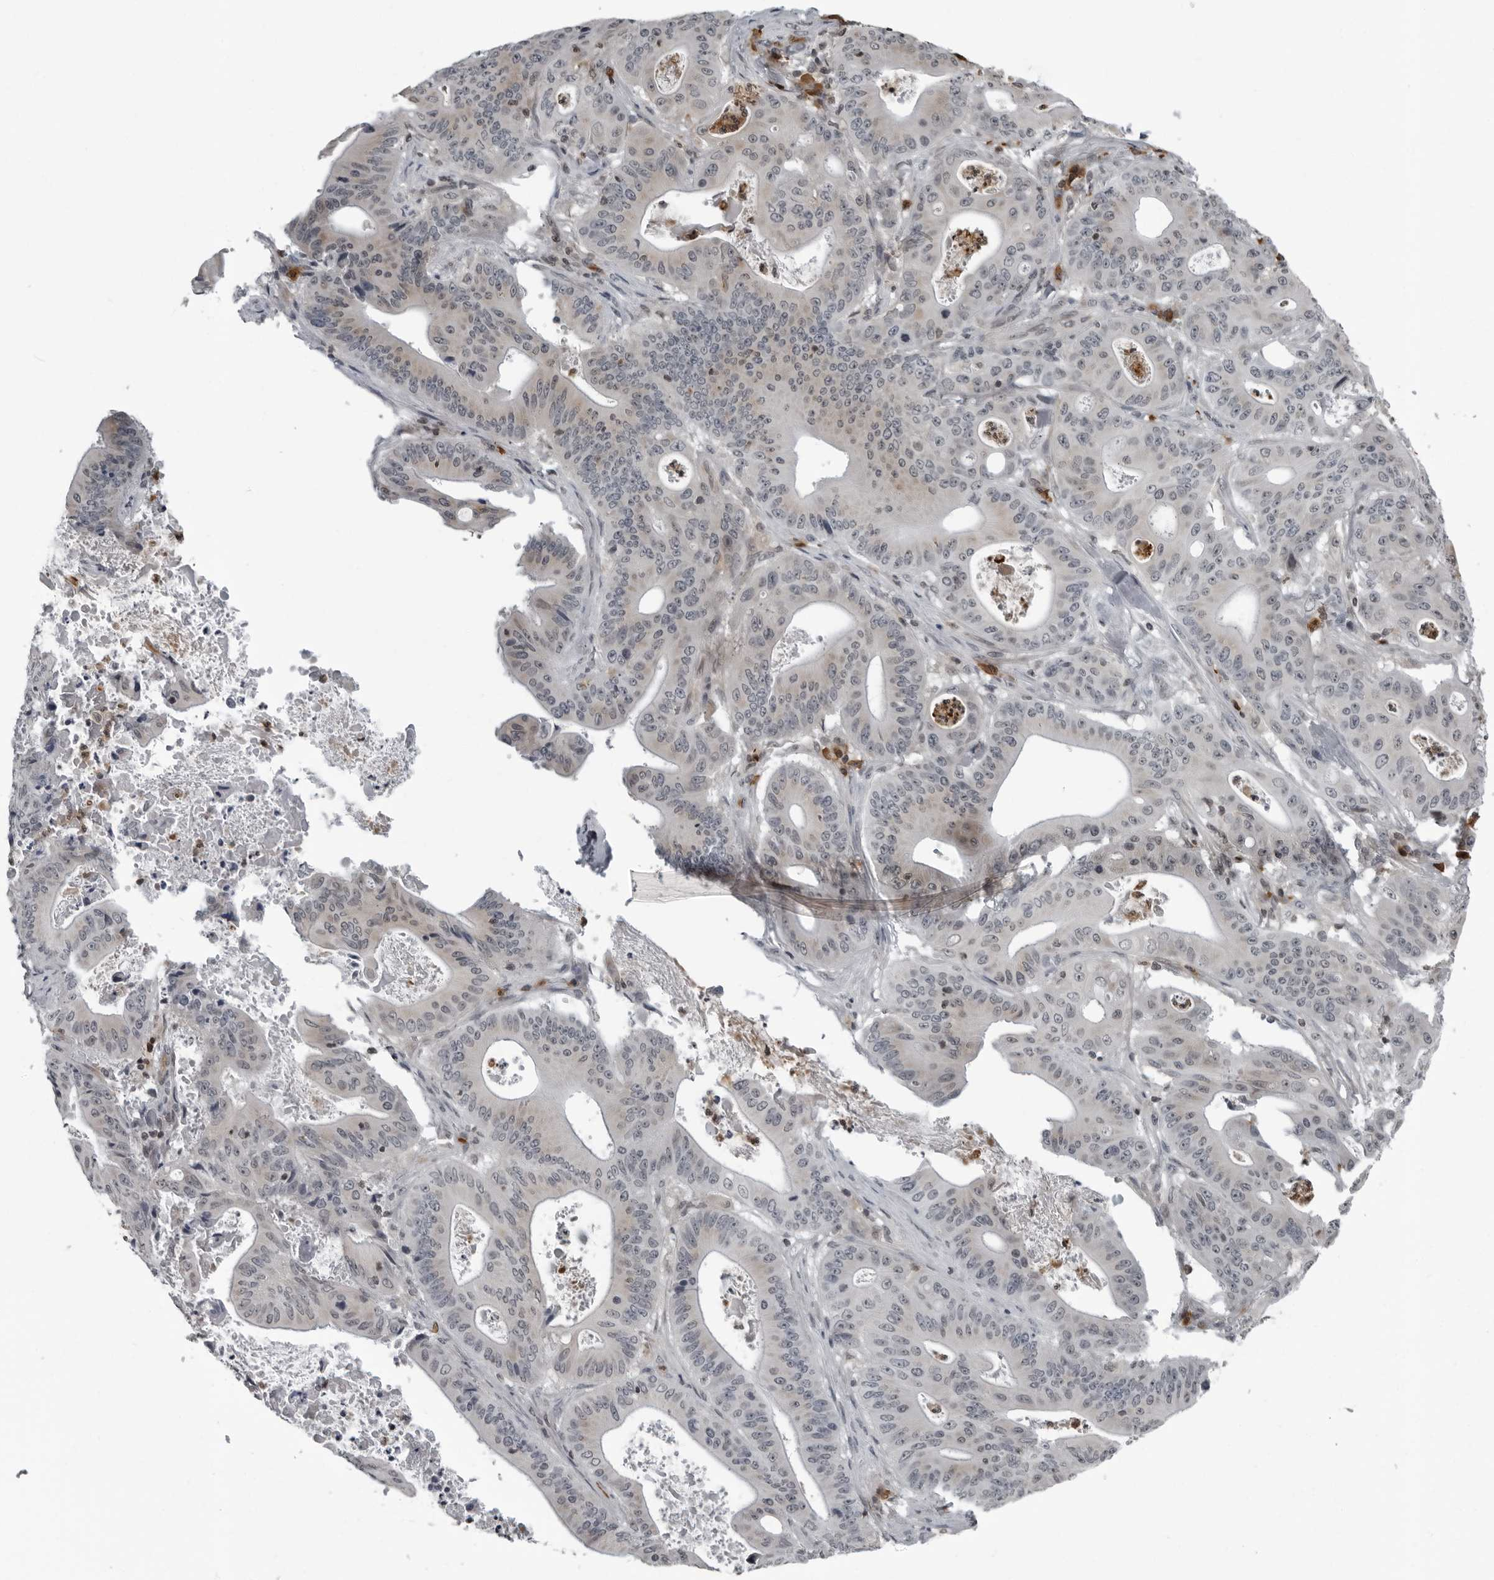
{"staining": {"intensity": "weak", "quantity": "25%-75%", "location": "cytoplasmic/membranous,nuclear"}, "tissue": "pancreatic cancer", "cell_type": "Tumor cells", "image_type": "cancer", "snomed": [{"axis": "morphology", "description": "Normal tissue, NOS"}, {"axis": "topography", "description": "Lymph node"}], "caption": "Immunohistochemistry (IHC) (DAB) staining of pancreatic cancer reveals weak cytoplasmic/membranous and nuclear protein positivity in about 25%-75% of tumor cells.", "gene": "RTCA", "patient": {"sex": "male", "age": 62}}